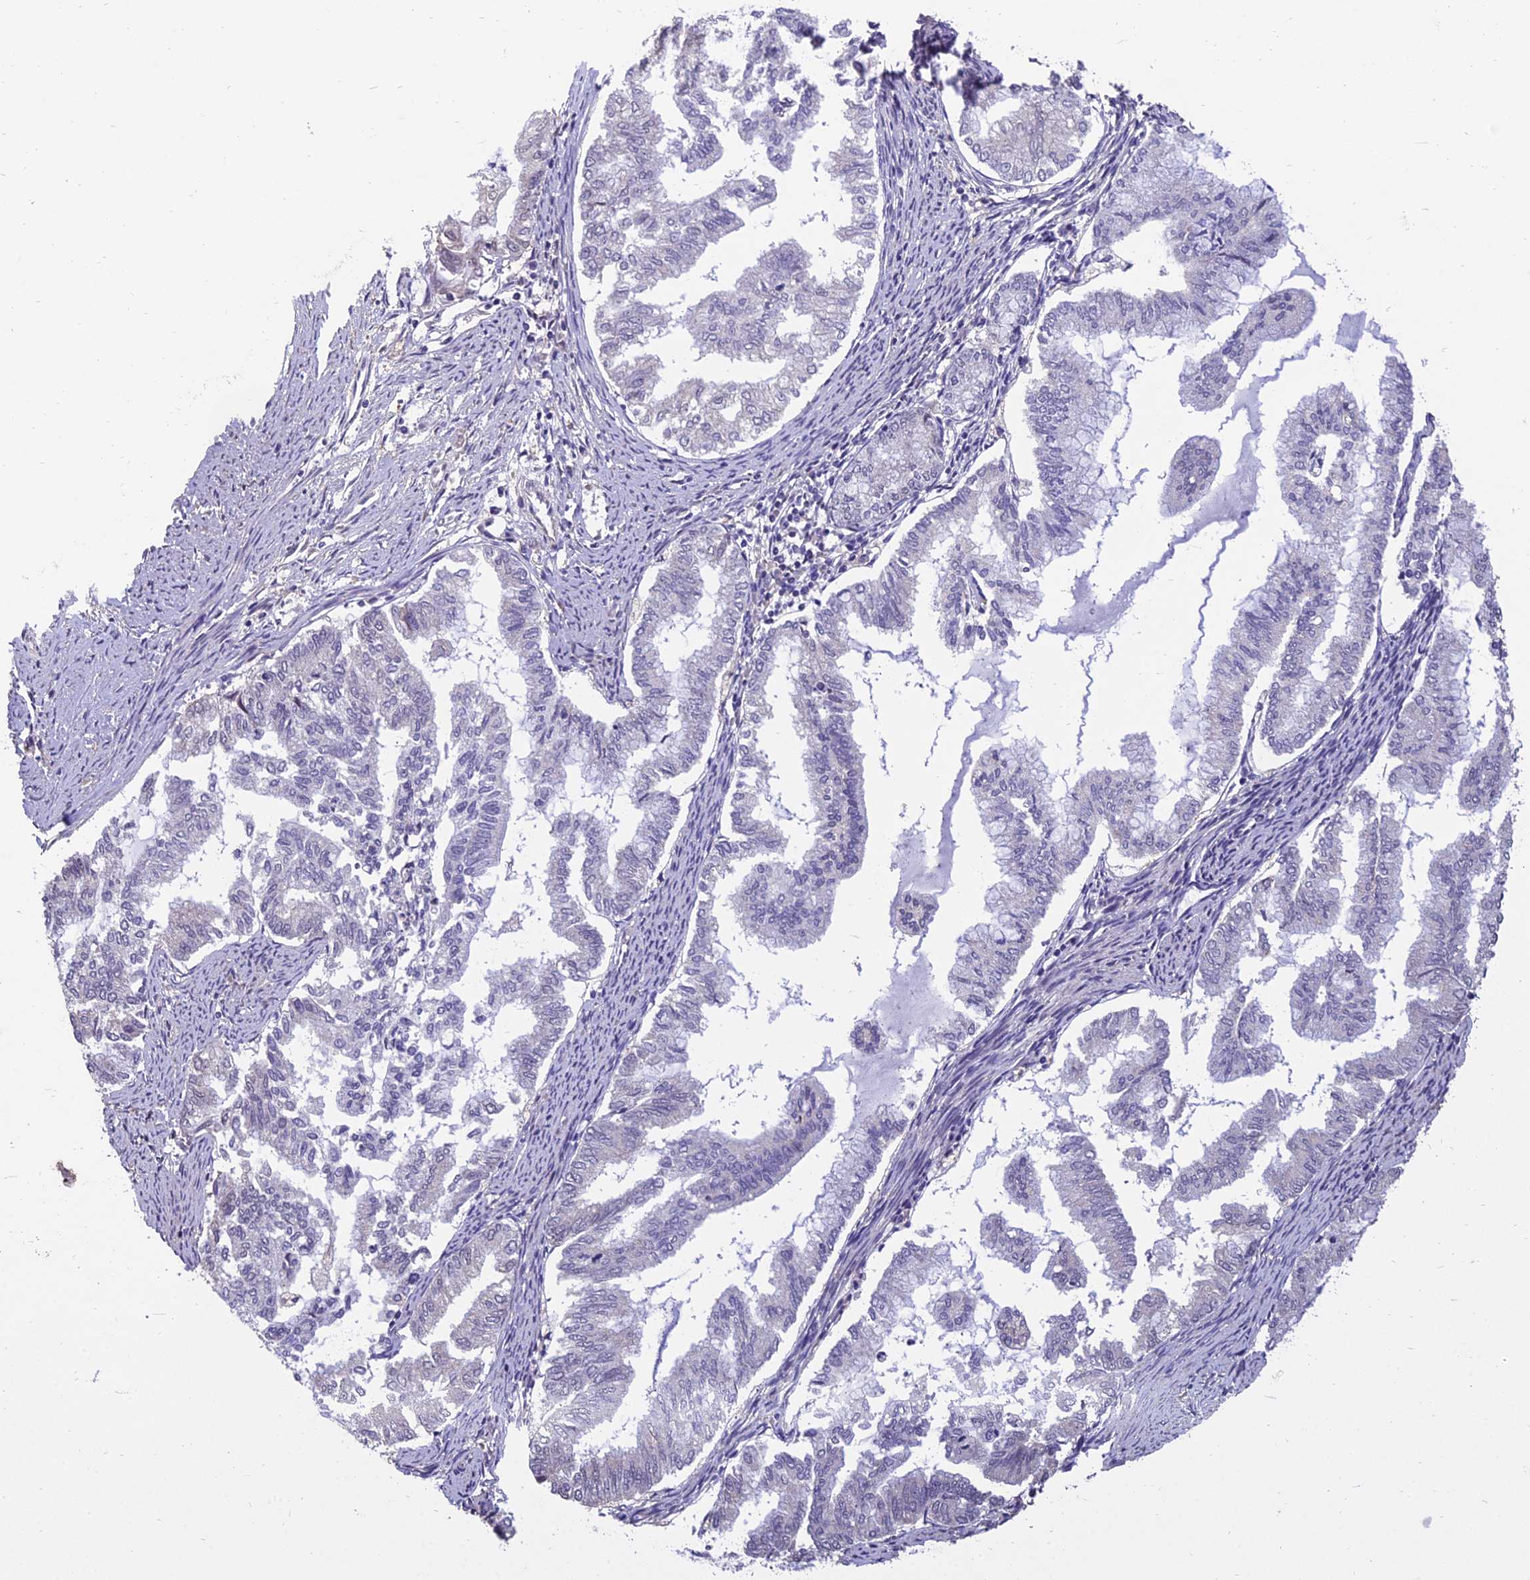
{"staining": {"intensity": "negative", "quantity": "none", "location": "none"}, "tissue": "endometrial cancer", "cell_type": "Tumor cells", "image_type": "cancer", "snomed": [{"axis": "morphology", "description": "Adenocarcinoma, NOS"}, {"axis": "topography", "description": "Endometrium"}], "caption": "Endometrial adenocarcinoma was stained to show a protein in brown. There is no significant positivity in tumor cells.", "gene": "GRWD1", "patient": {"sex": "female", "age": 79}}